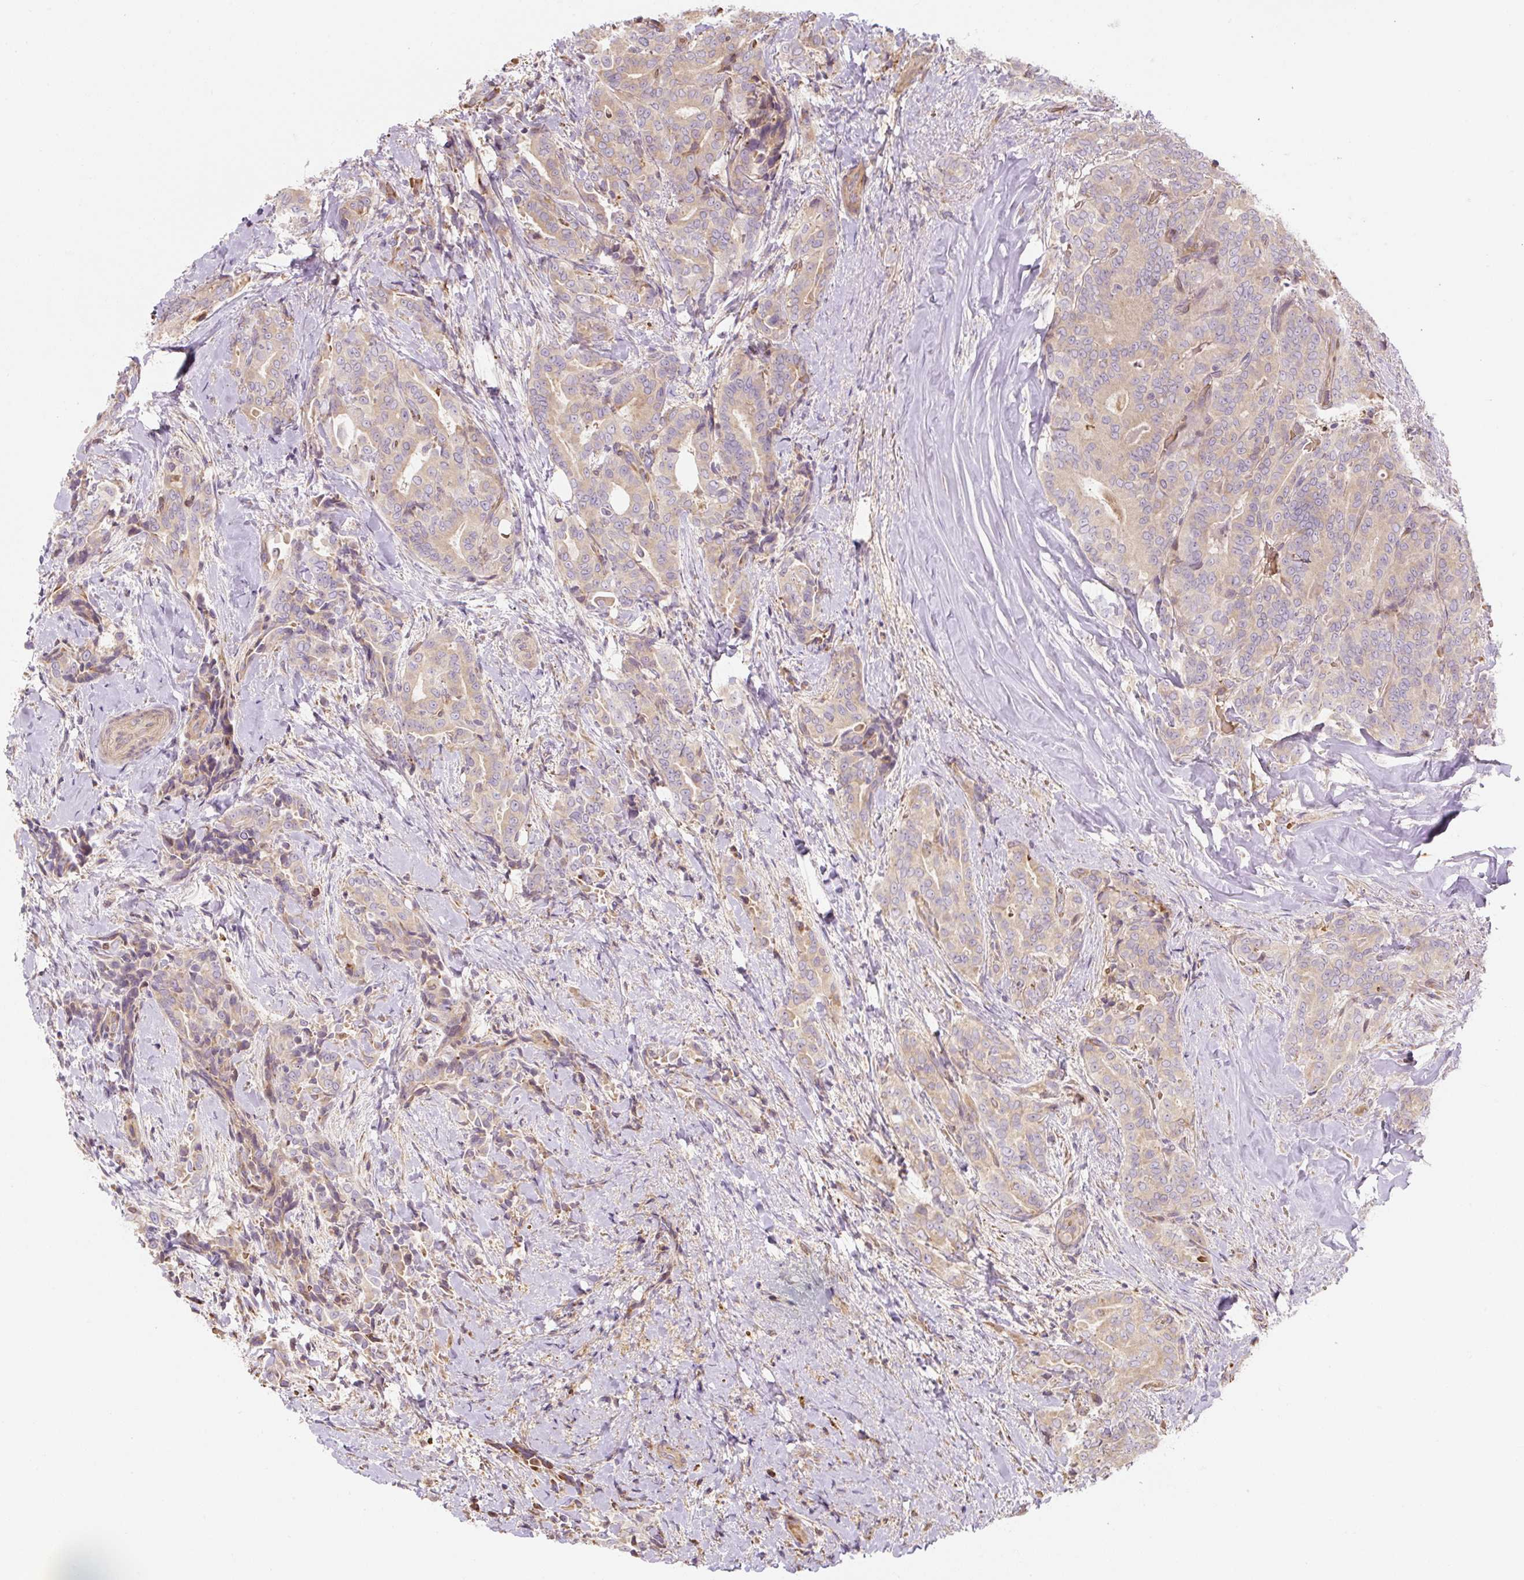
{"staining": {"intensity": "weak", "quantity": "25%-75%", "location": "cytoplasmic/membranous"}, "tissue": "thyroid cancer", "cell_type": "Tumor cells", "image_type": "cancer", "snomed": [{"axis": "morphology", "description": "Papillary adenocarcinoma, NOS"}, {"axis": "topography", "description": "Thyroid gland"}], "caption": "Thyroid cancer (papillary adenocarcinoma) stained with immunohistochemistry (IHC) shows weak cytoplasmic/membranous expression in approximately 25%-75% of tumor cells.", "gene": "RASA1", "patient": {"sex": "male", "age": 61}}